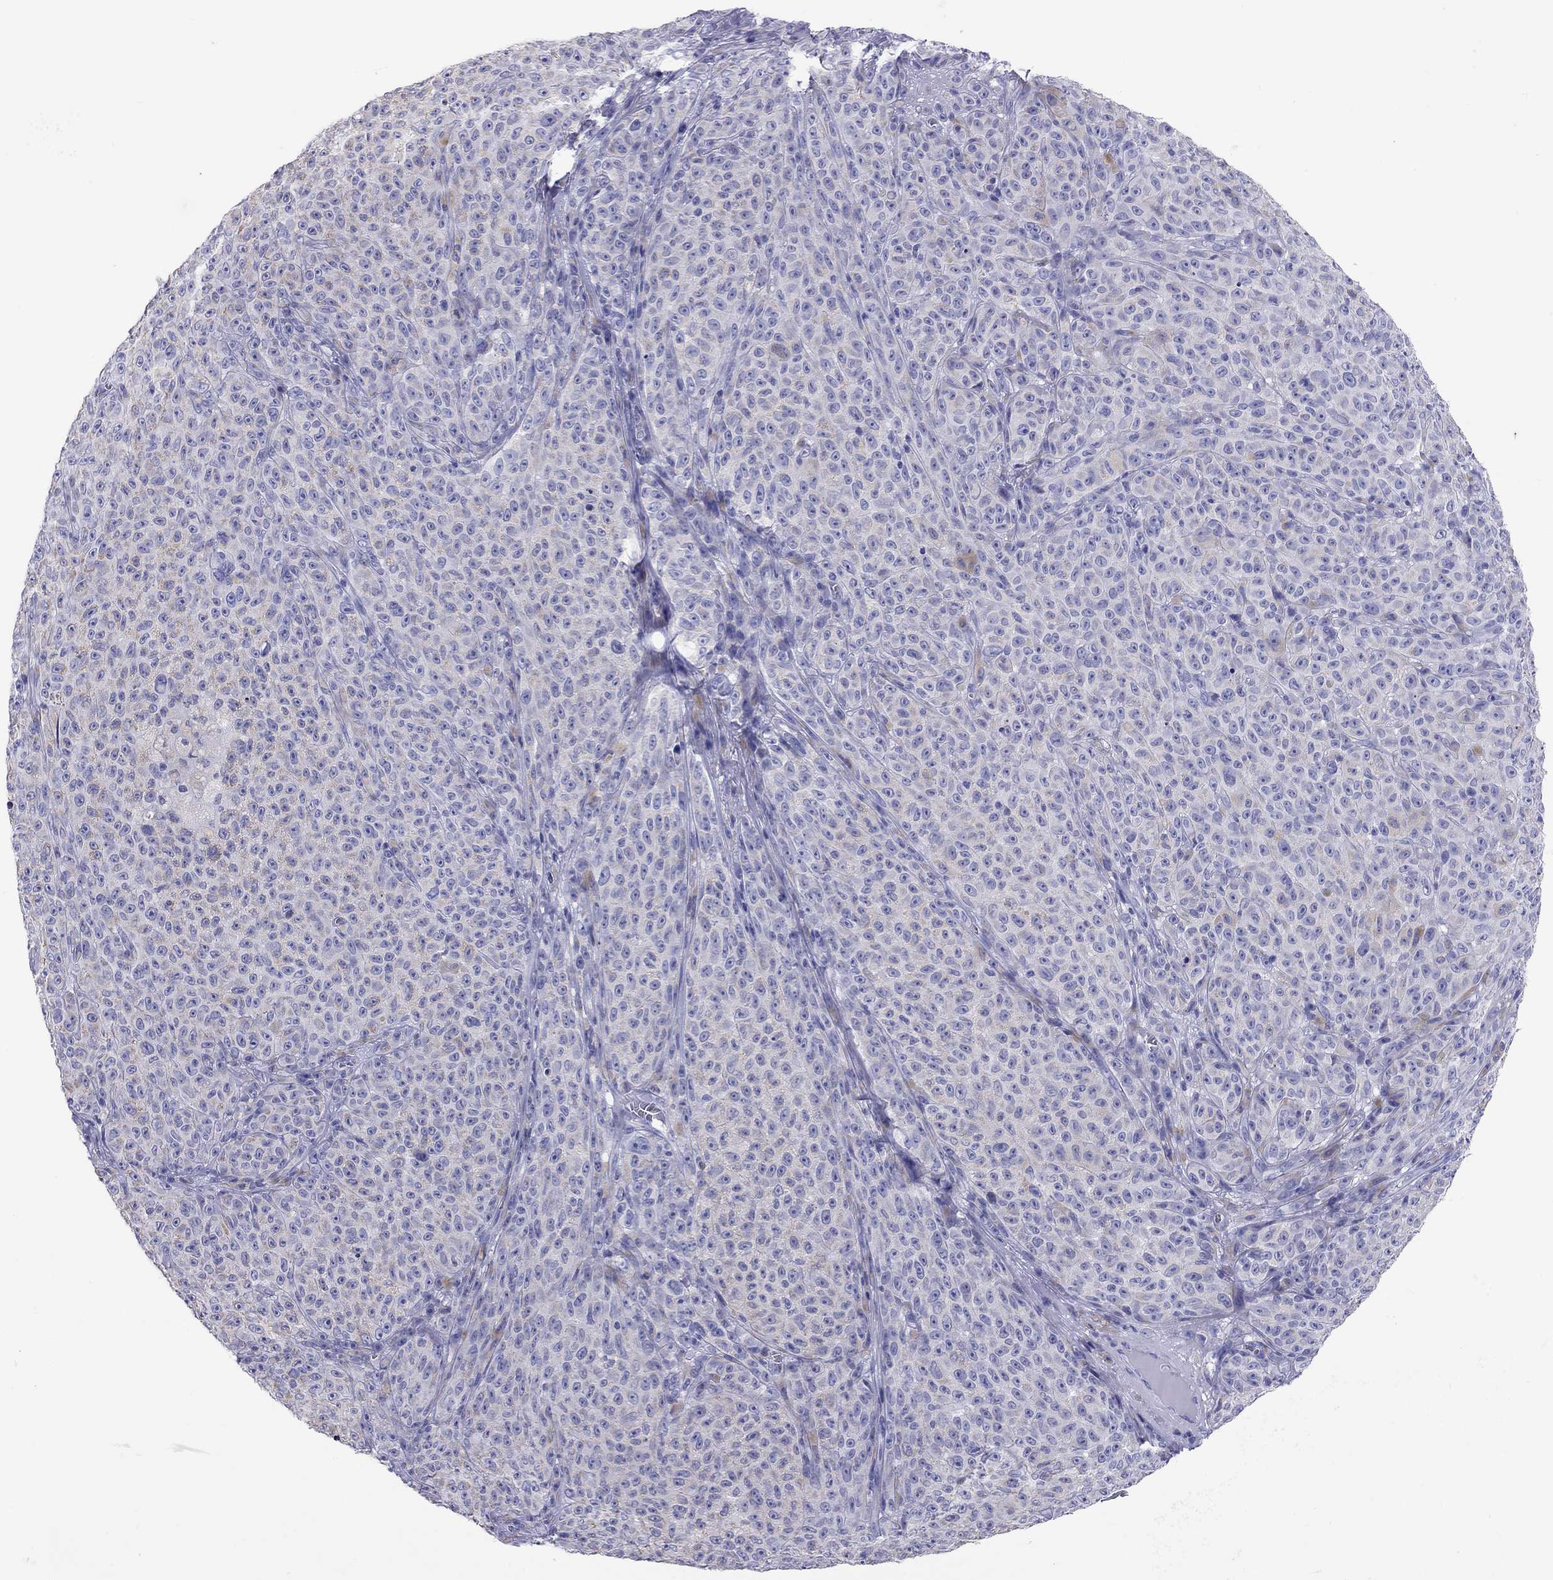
{"staining": {"intensity": "negative", "quantity": "none", "location": "none"}, "tissue": "melanoma", "cell_type": "Tumor cells", "image_type": "cancer", "snomed": [{"axis": "morphology", "description": "Malignant melanoma, NOS"}, {"axis": "topography", "description": "Skin"}], "caption": "An image of human malignant melanoma is negative for staining in tumor cells.", "gene": "DPY19L2", "patient": {"sex": "female", "age": 82}}